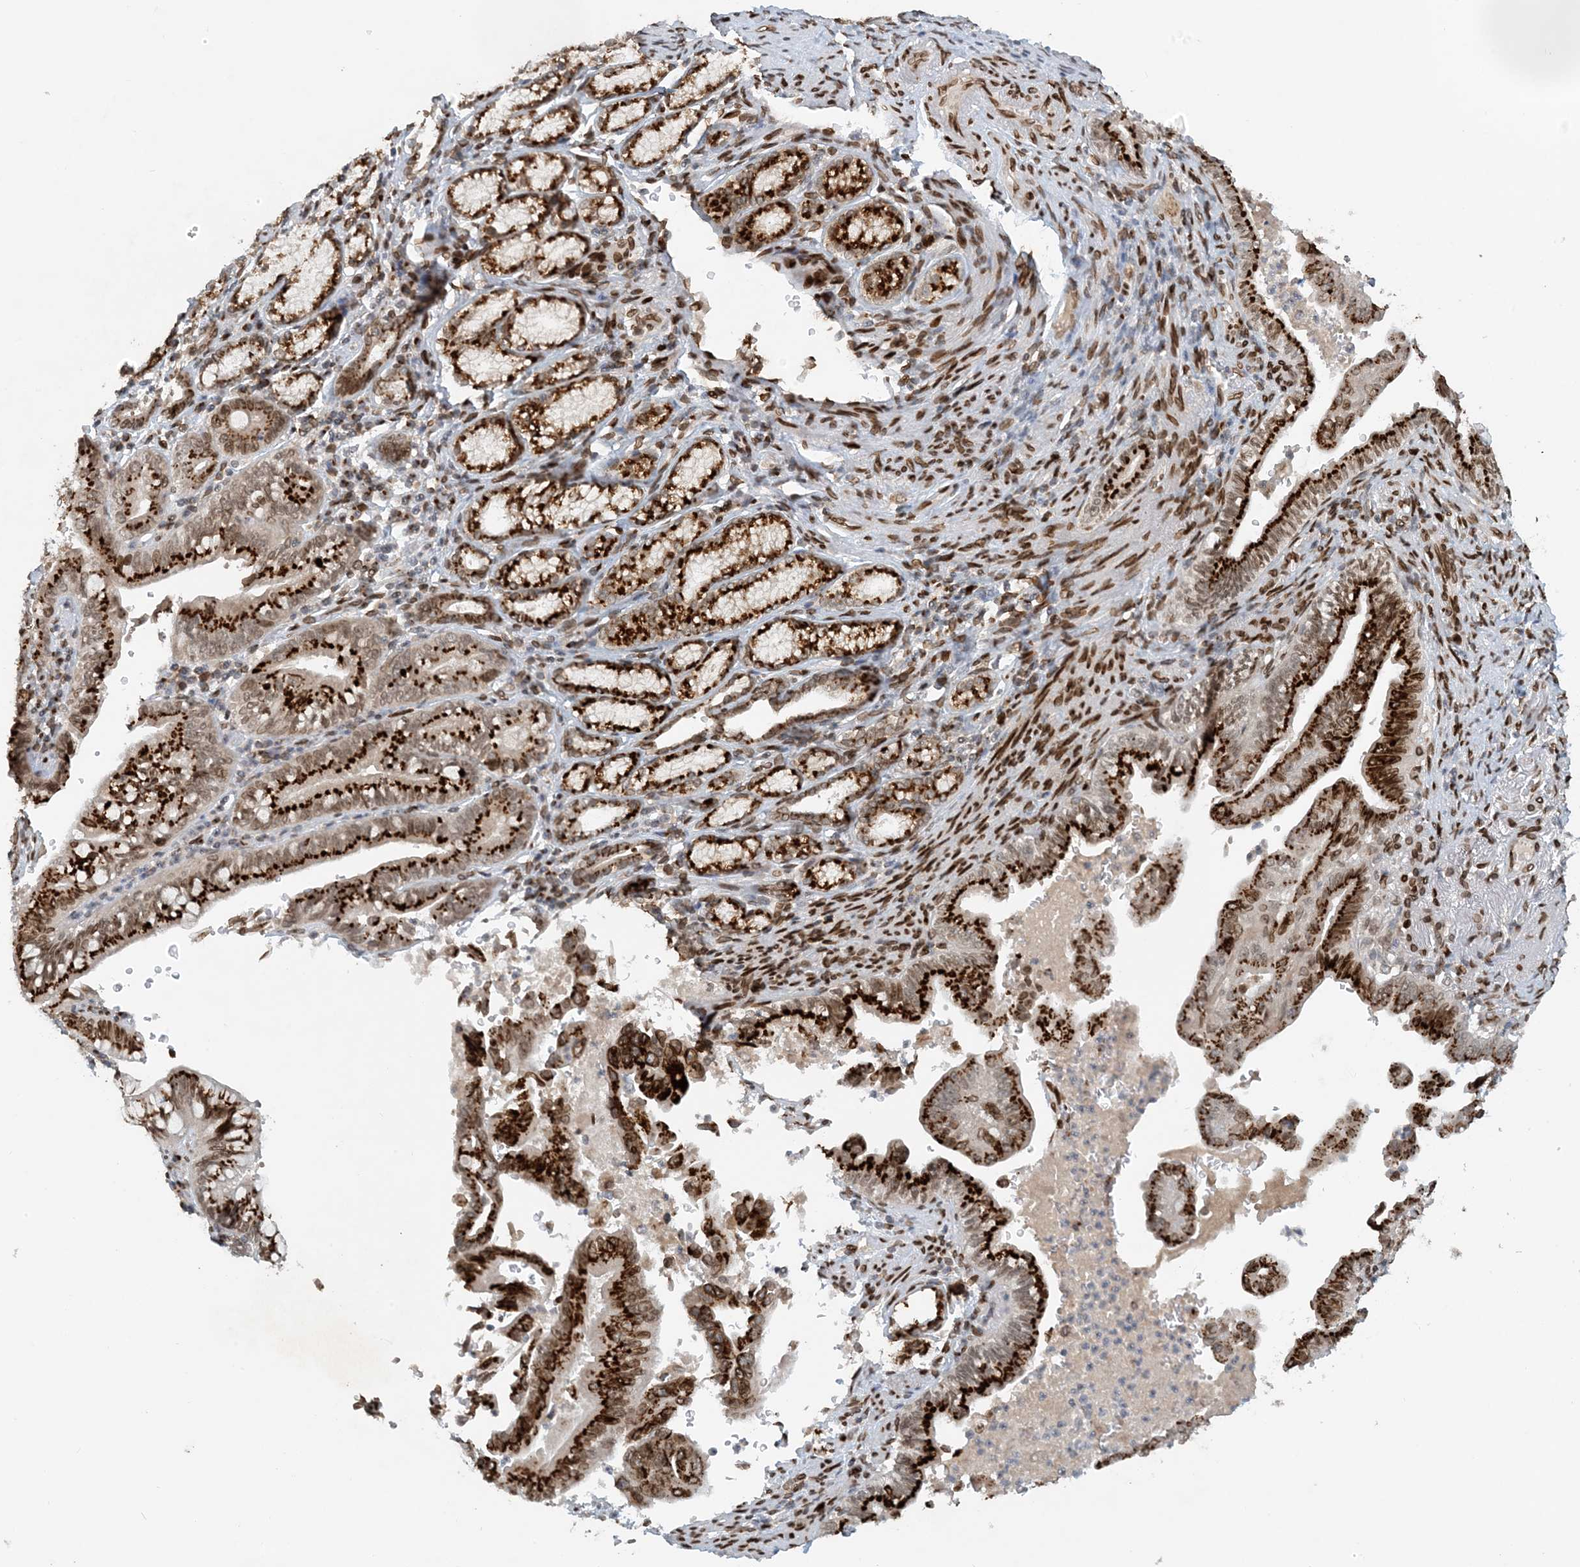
{"staining": {"intensity": "strong", "quantity": ">75%", "location": "cytoplasmic/membranous,nuclear"}, "tissue": "pancreatic cancer", "cell_type": "Tumor cells", "image_type": "cancer", "snomed": [{"axis": "morphology", "description": "Adenocarcinoma, NOS"}, {"axis": "topography", "description": "Pancreas"}], "caption": "Brown immunohistochemical staining in adenocarcinoma (pancreatic) displays strong cytoplasmic/membranous and nuclear expression in about >75% of tumor cells.", "gene": "SLC35A2", "patient": {"sex": "male", "age": 70}}